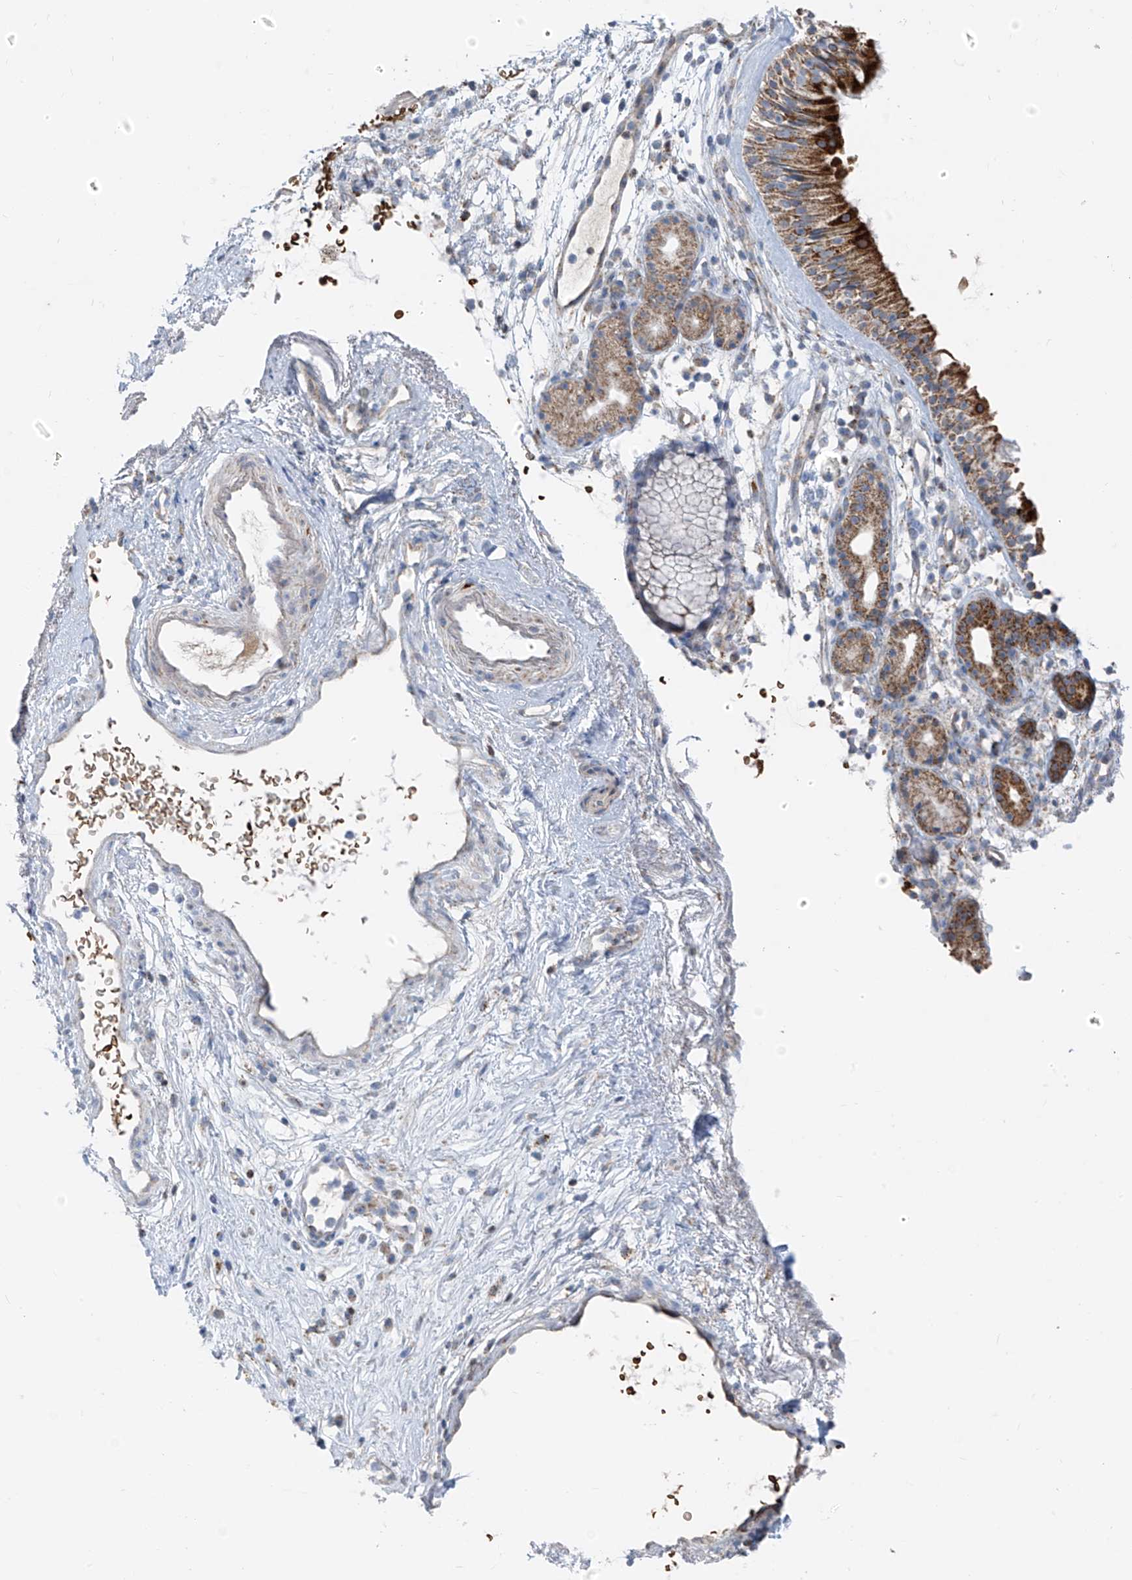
{"staining": {"intensity": "moderate", "quantity": ">75%", "location": "cytoplasmic/membranous"}, "tissue": "nasopharynx", "cell_type": "Respiratory epithelial cells", "image_type": "normal", "snomed": [{"axis": "morphology", "description": "Normal tissue, NOS"}, {"axis": "morphology", "description": "Inflammation, NOS"}, {"axis": "morphology", "description": "Malignant melanoma, Metastatic site"}, {"axis": "topography", "description": "Nasopharynx"}], "caption": "IHC (DAB (3,3'-diaminobenzidine)) staining of benign nasopharynx displays moderate cytoplasmic/membranous protein expression in about >75% of respiratory epithelial cells. (brown staining indicates protein expression, while blue staining denotes nuclei).", "gene": "EOMES", "patient": {"sex": "male", "age": 70}}